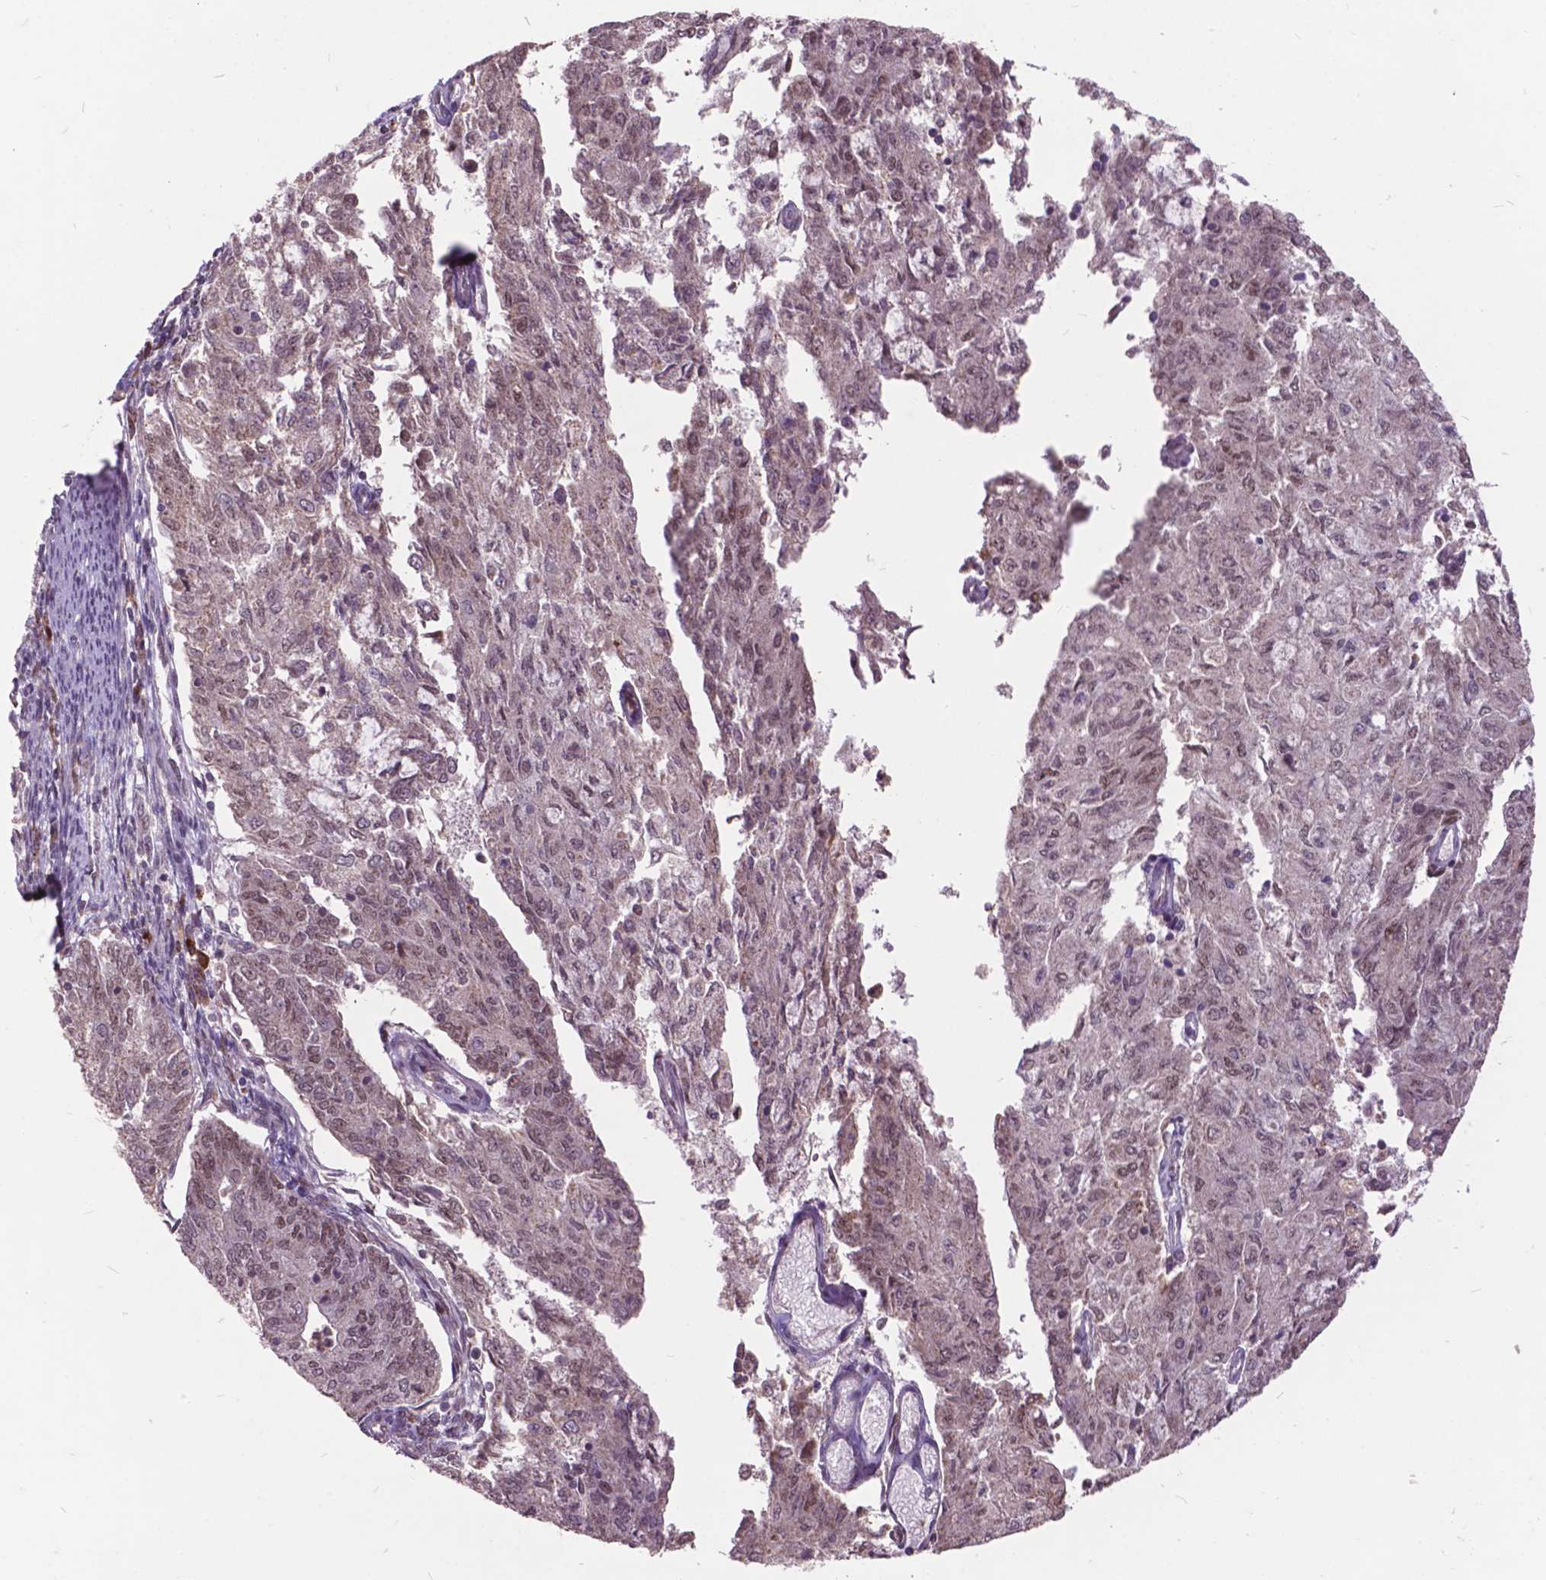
{"staining": {"intensity": "weak", "quantity": "<25%", "location": "nuclear"}, "tissue": "endometrial cancer", "cell_type": "Tumor cells", "image_type": "cancer", "snomed": [{"axis": "morphology", "description": "Adenocarcinoma, NOS"}, {"axis": "topography", "description": "Endometrium"}], "caption": "Immunohistochemistry (IHC) of endometrial adenocarcinoma exhibits no staining in tumor cells. Nuclei are stained in blue.", "gene": "MSH2", "patient": {"sex": "female", "age": 82}}